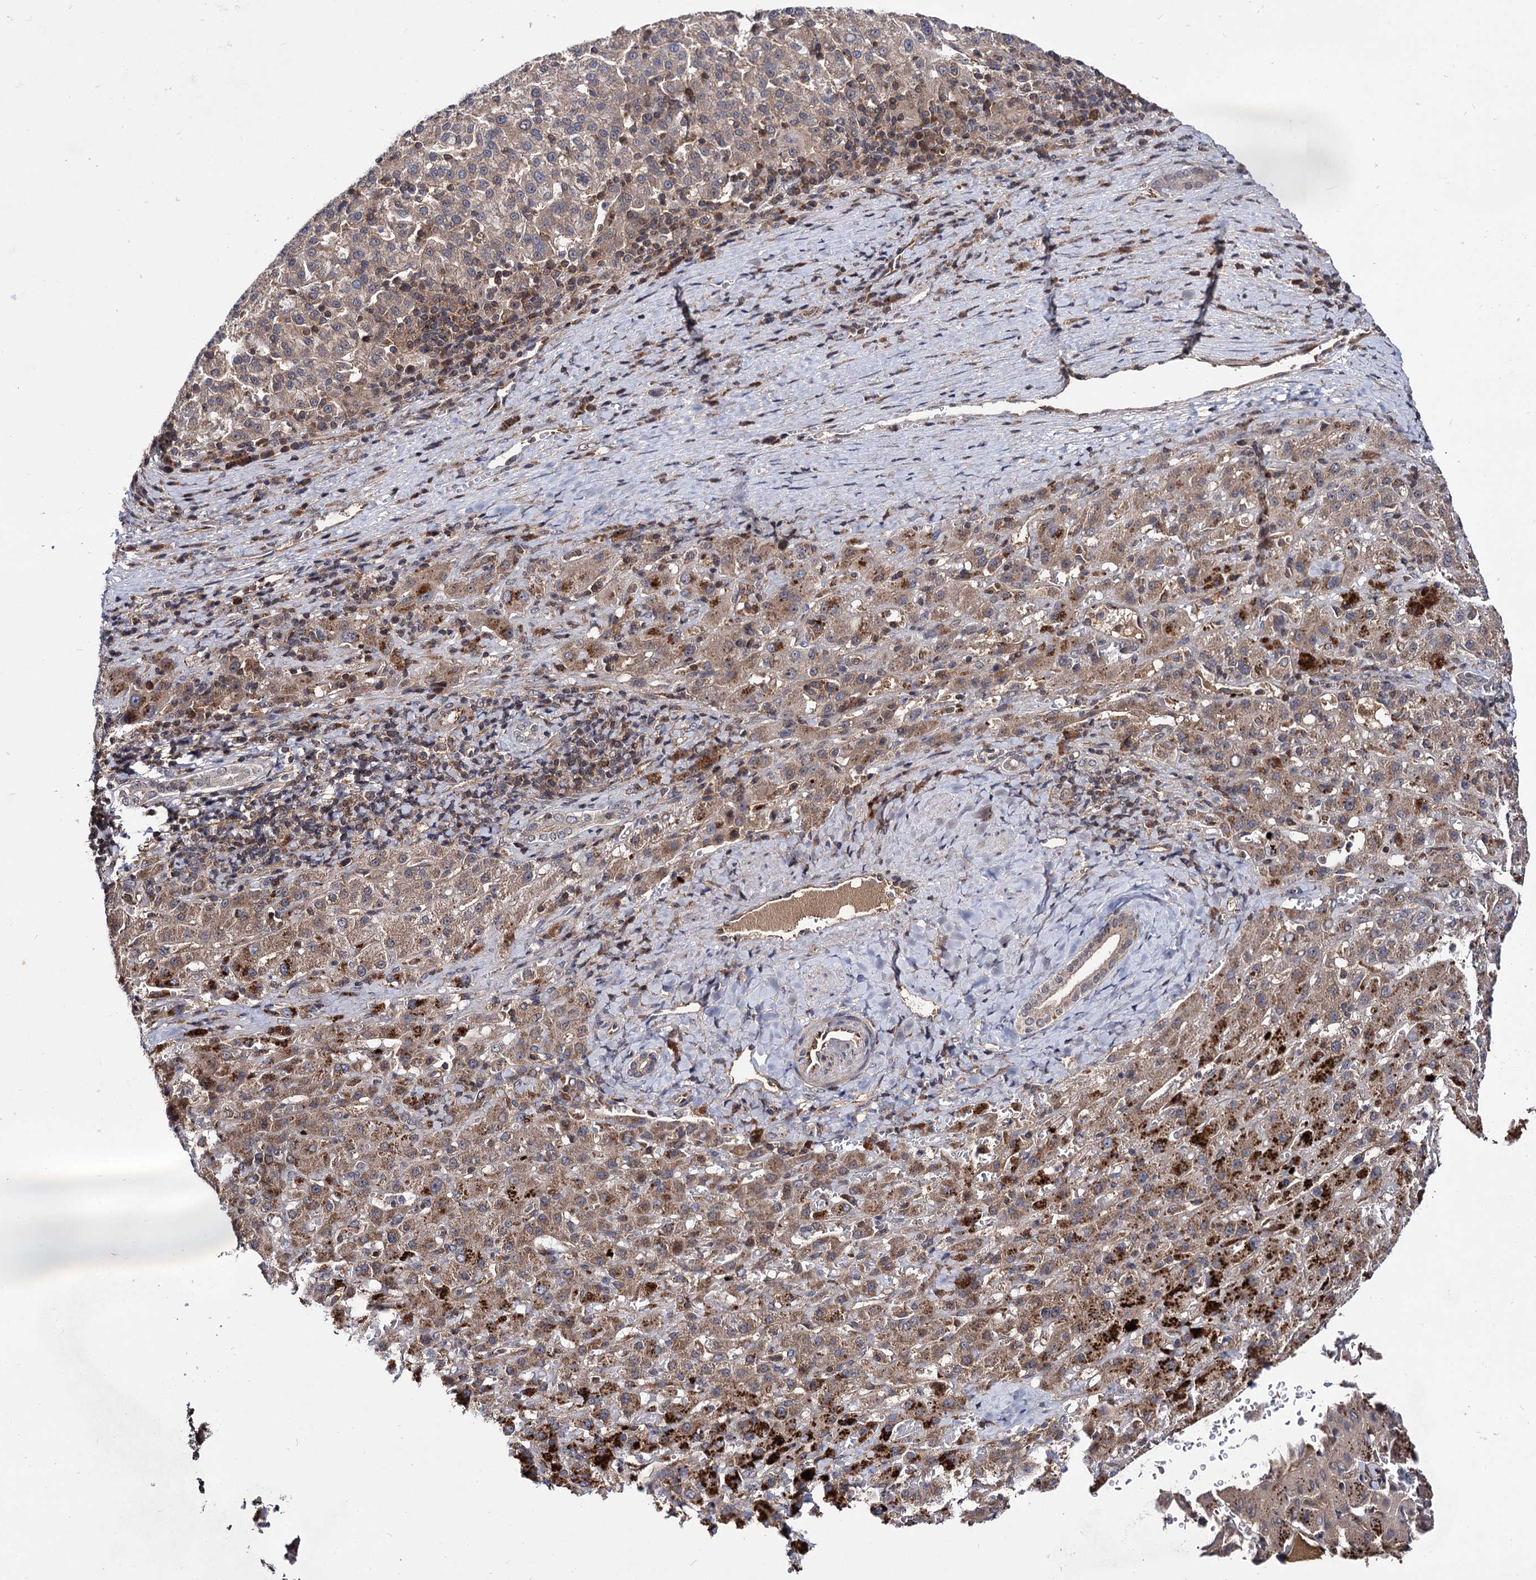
{"staining": {"intensity": "moderate", "quantity": "<25%", "location": "cytoplasmic/membranous"}, "tissue": "liver cancer", "cell_type": "Tumor cells", "image_type": "cancer", "snomed": [{"axis": "morphology", "description": "Carcinoma, Hepatocellular, NOS"}, {"axis": "topography", "description": "Liver"}], "caption": "Immunohistochemistry (IHC) staining of liver hepatocellular carcinoma, which exhibits low levels of moderate cytoplasmic/membranous expression in approximately <25% of tumor cells indicating moderate cytoplasmic/membranous protein positivity. The staining was performed using DAB (3,3'-diaminobenzidine) (brown) for protein detection and nuclei were counterstained in hematoxylin (blue).", "gene": "MICAL2", "patient": {"sex": "female", "age": 58}}